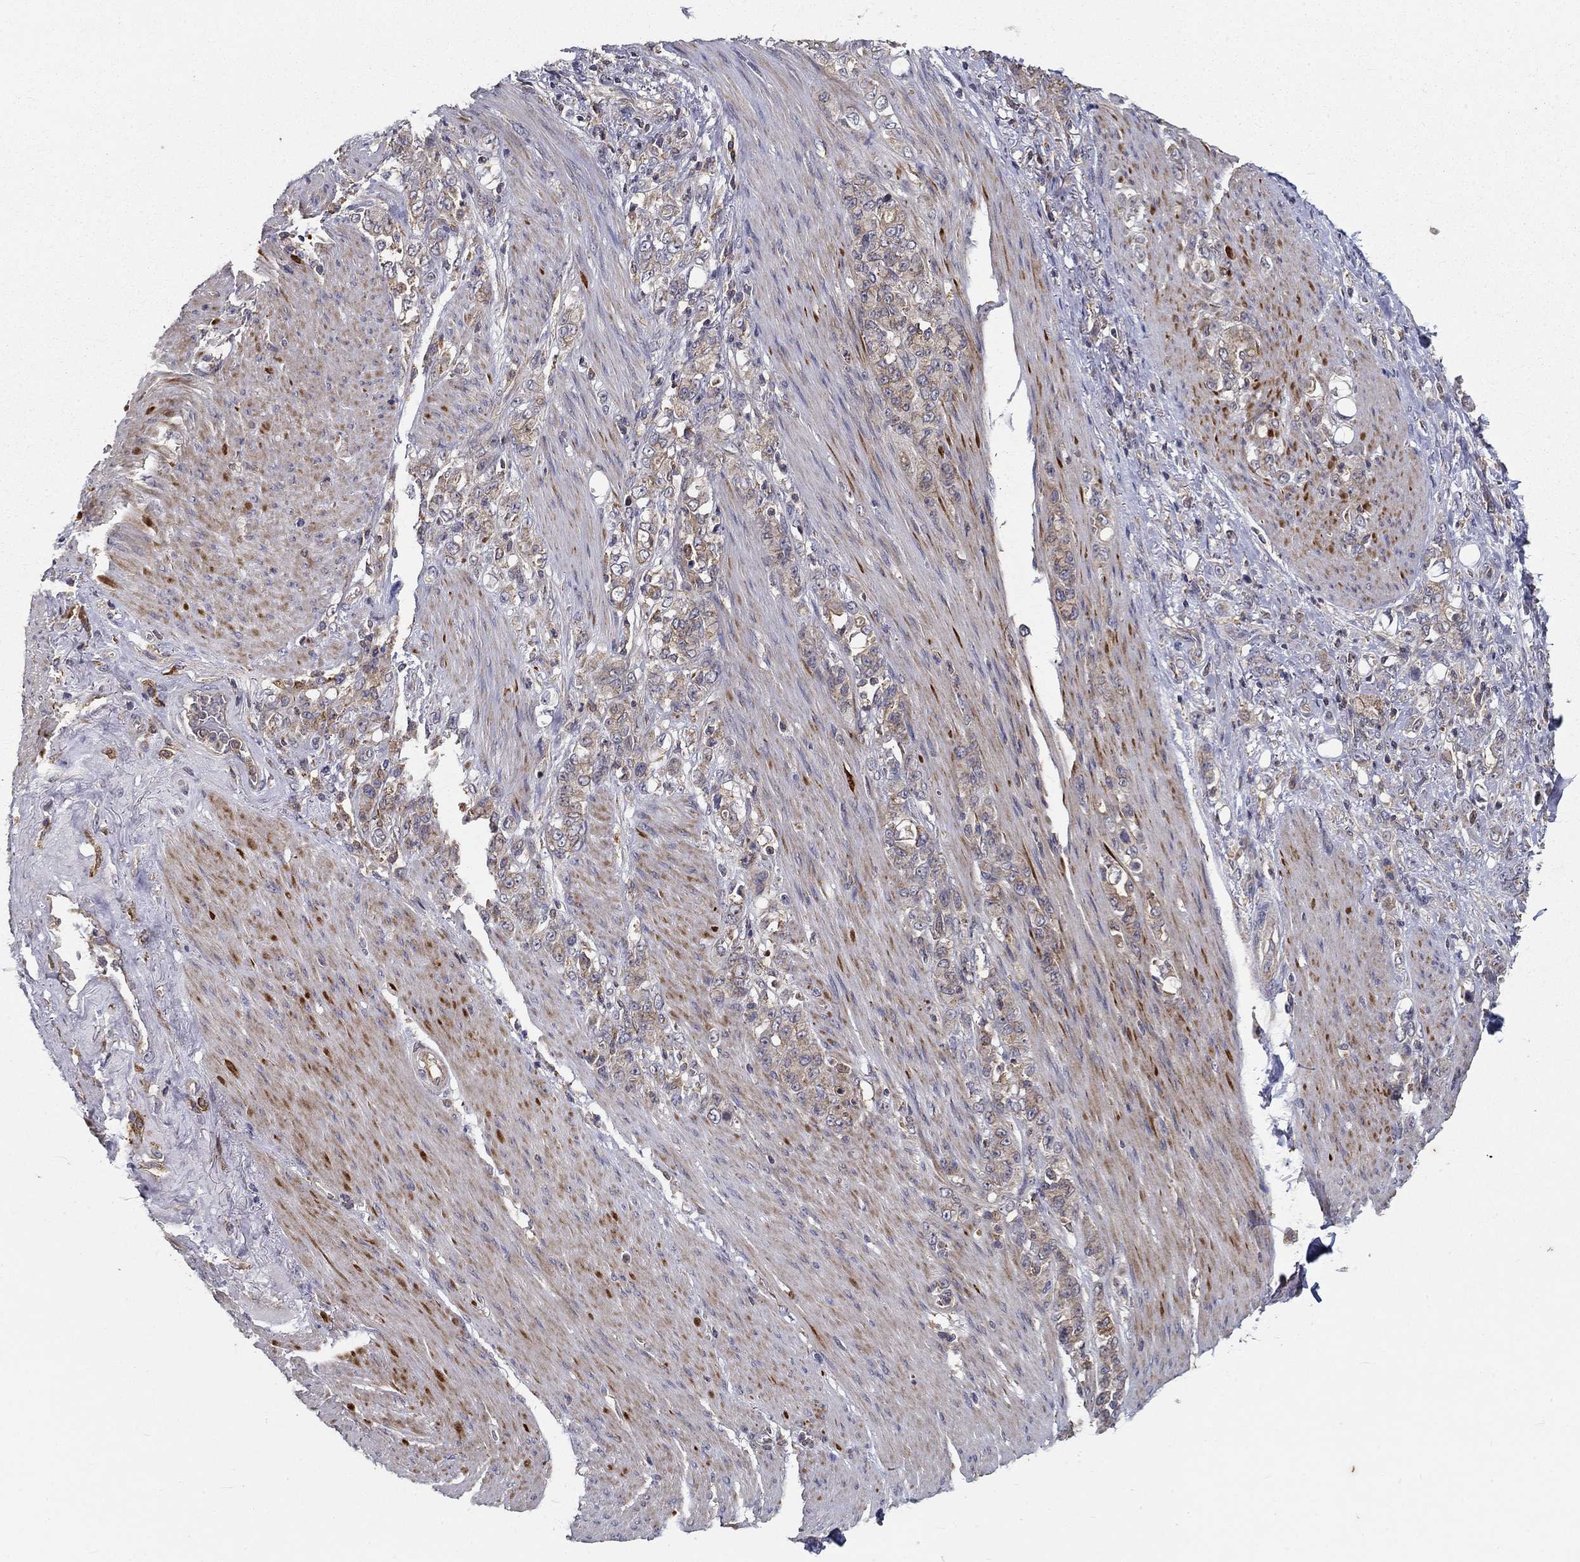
{"staining": {"intensity": "weak", "quantity": "<25%", "location": "cytoplasmic/membranous"}, "tissue": "stomach cancer", "cell_type": "Tumor cells", "image_type": "cancer", "snomed": [{"axis": "morphology", "description": "Adenocarcinoma, NOS"}, {"axis": "topography", "description": "Stomach"}], "caption": "Human stomach cancer (adenocarcinoma) stained for a protein using immunohistochemistry (IHC) exhibits no staining in tumor cells.", "gene": "ALDH4A1", "patient": {"sex": "female", "age": 79}}